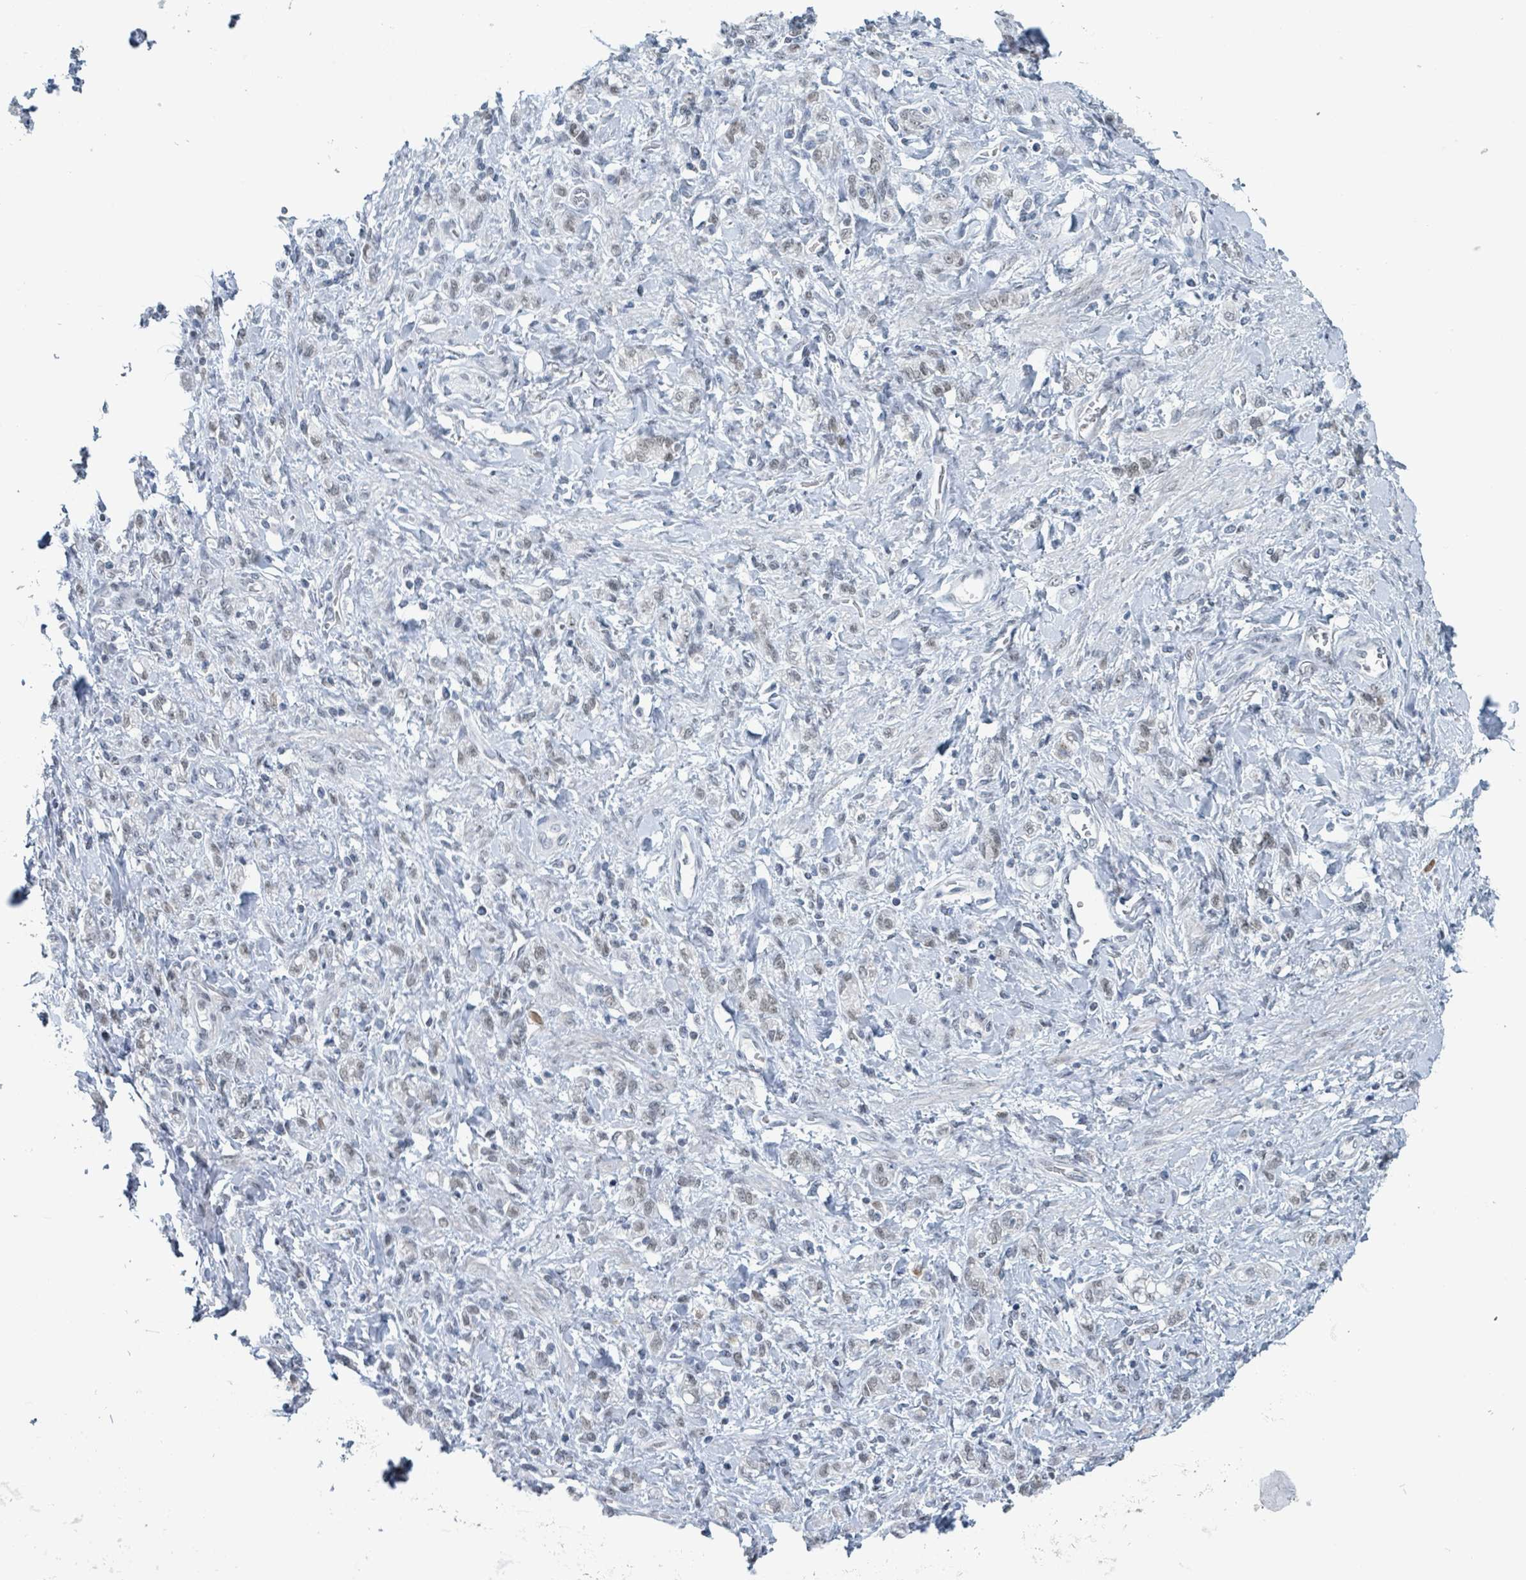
{"staining": {"intensity": "weak", "quantity": "<25%", "location": "nuclear"}, "tissue": "stomach cancer", "cell_type": "Tumor cells", "image_type": "cancer", "snomed": [{"axis": "morphology", "description": "Adenocarcinoma, NOS"}, {"axis": "topography", "description": "Stomach"}], "caption": "This is a histopathology image of immunohistochemistry staining of adenocarcinoma (stomach), which shows no expression in tumor cells.", "gene": "EHMT2", "patient": {"sex": "male", "age": 77}}